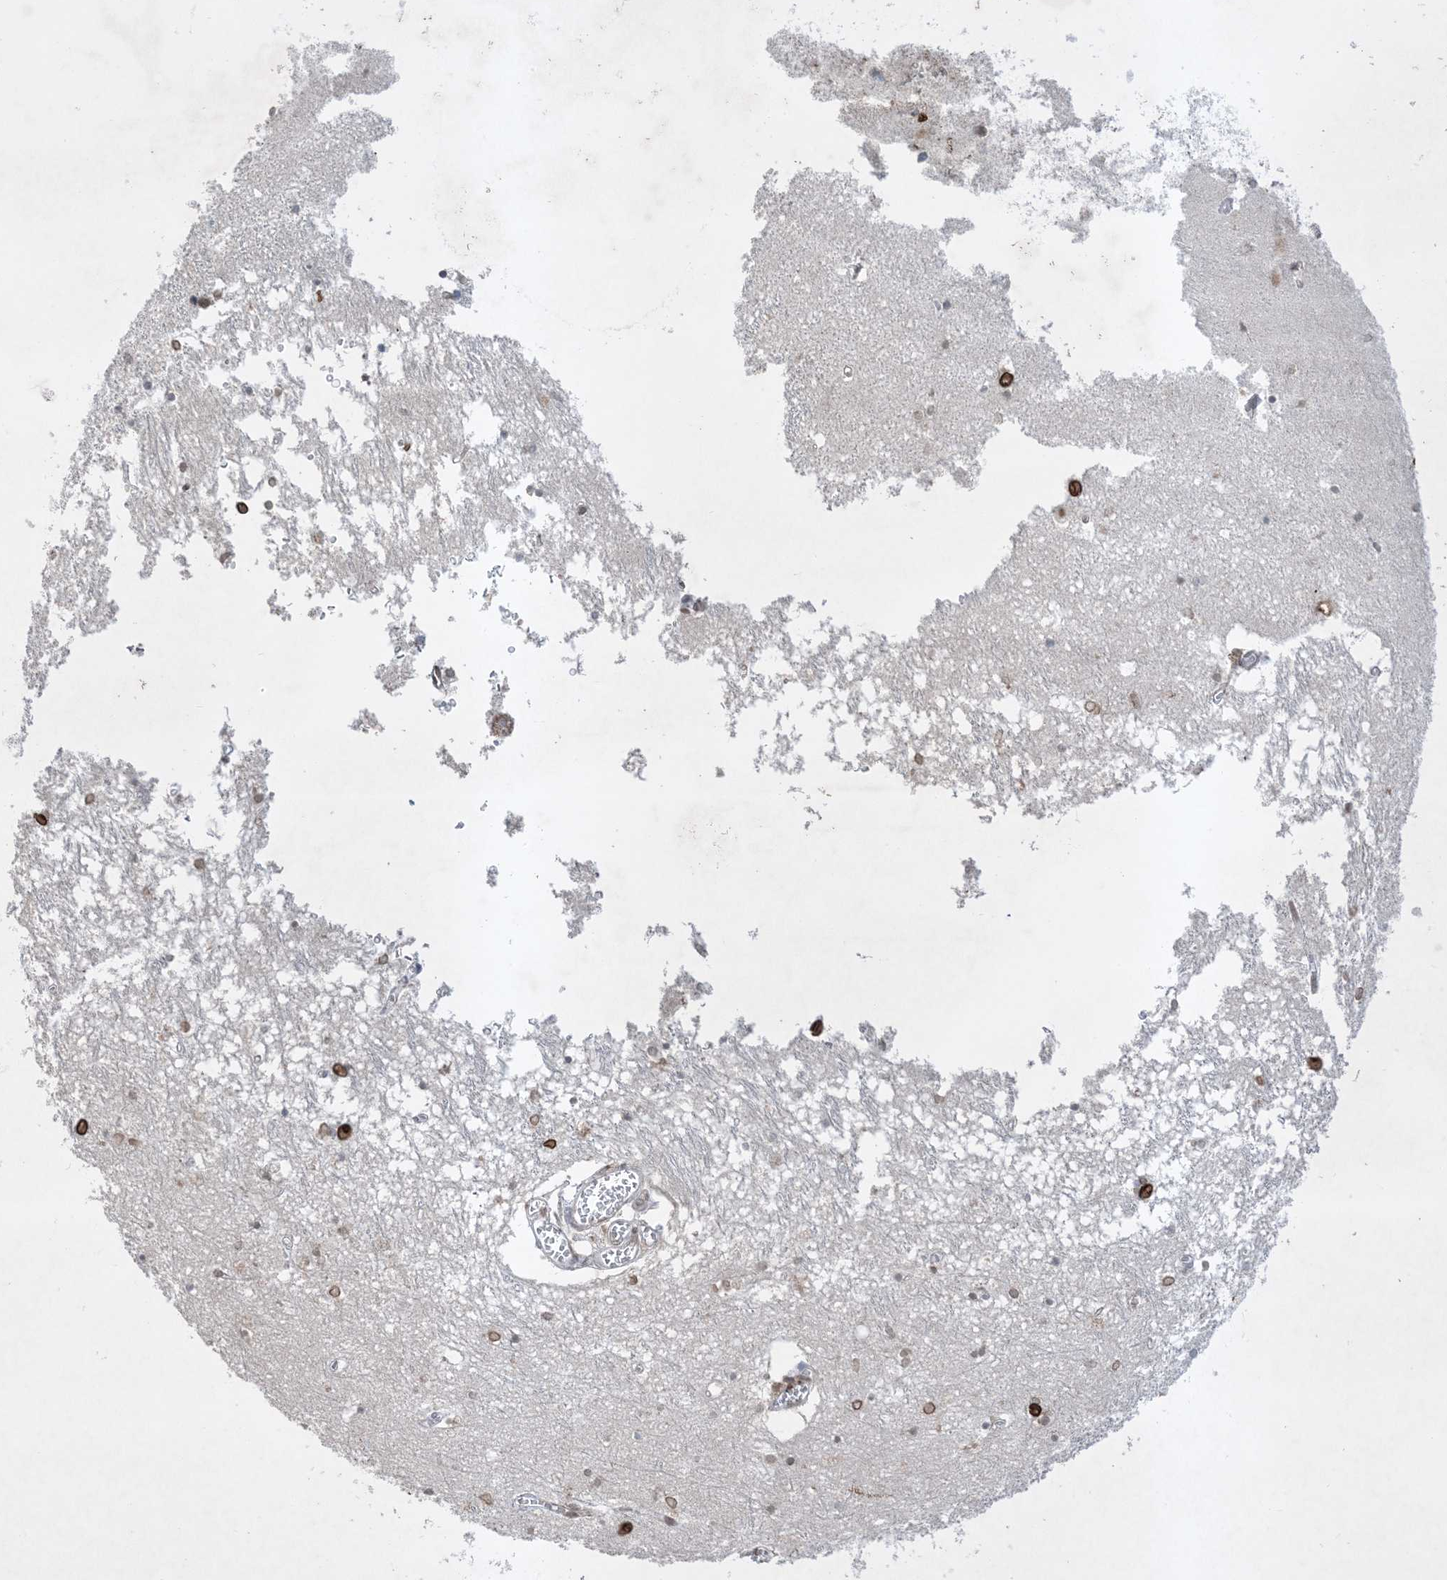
{"staining": {"intensity": "weak", "quantity": ">75%", "location": "cytoplasmic/membranous,nuclear"}, "tissue": "hippocampus", "cell_type": "Glial cells", "image_type": "normal", "snomed": [{"axis": "morphology", "description": "Normal tissue, NOS"}, {"axis": "topography", "description": "Hippocampus"}], "caption": "Immunohistochemical staining of normal human hippocampus shows >75% levels of weak cytoplasmic/membranous,nuclear protein staining in approximately >75% of glial cells. (Stains: DAB in brown, nuclei in blue, Microscopy: brightfield microscopy at high magnification).", "gene": "FNDC1", "patient": {"sex": "male", "age": 70}}